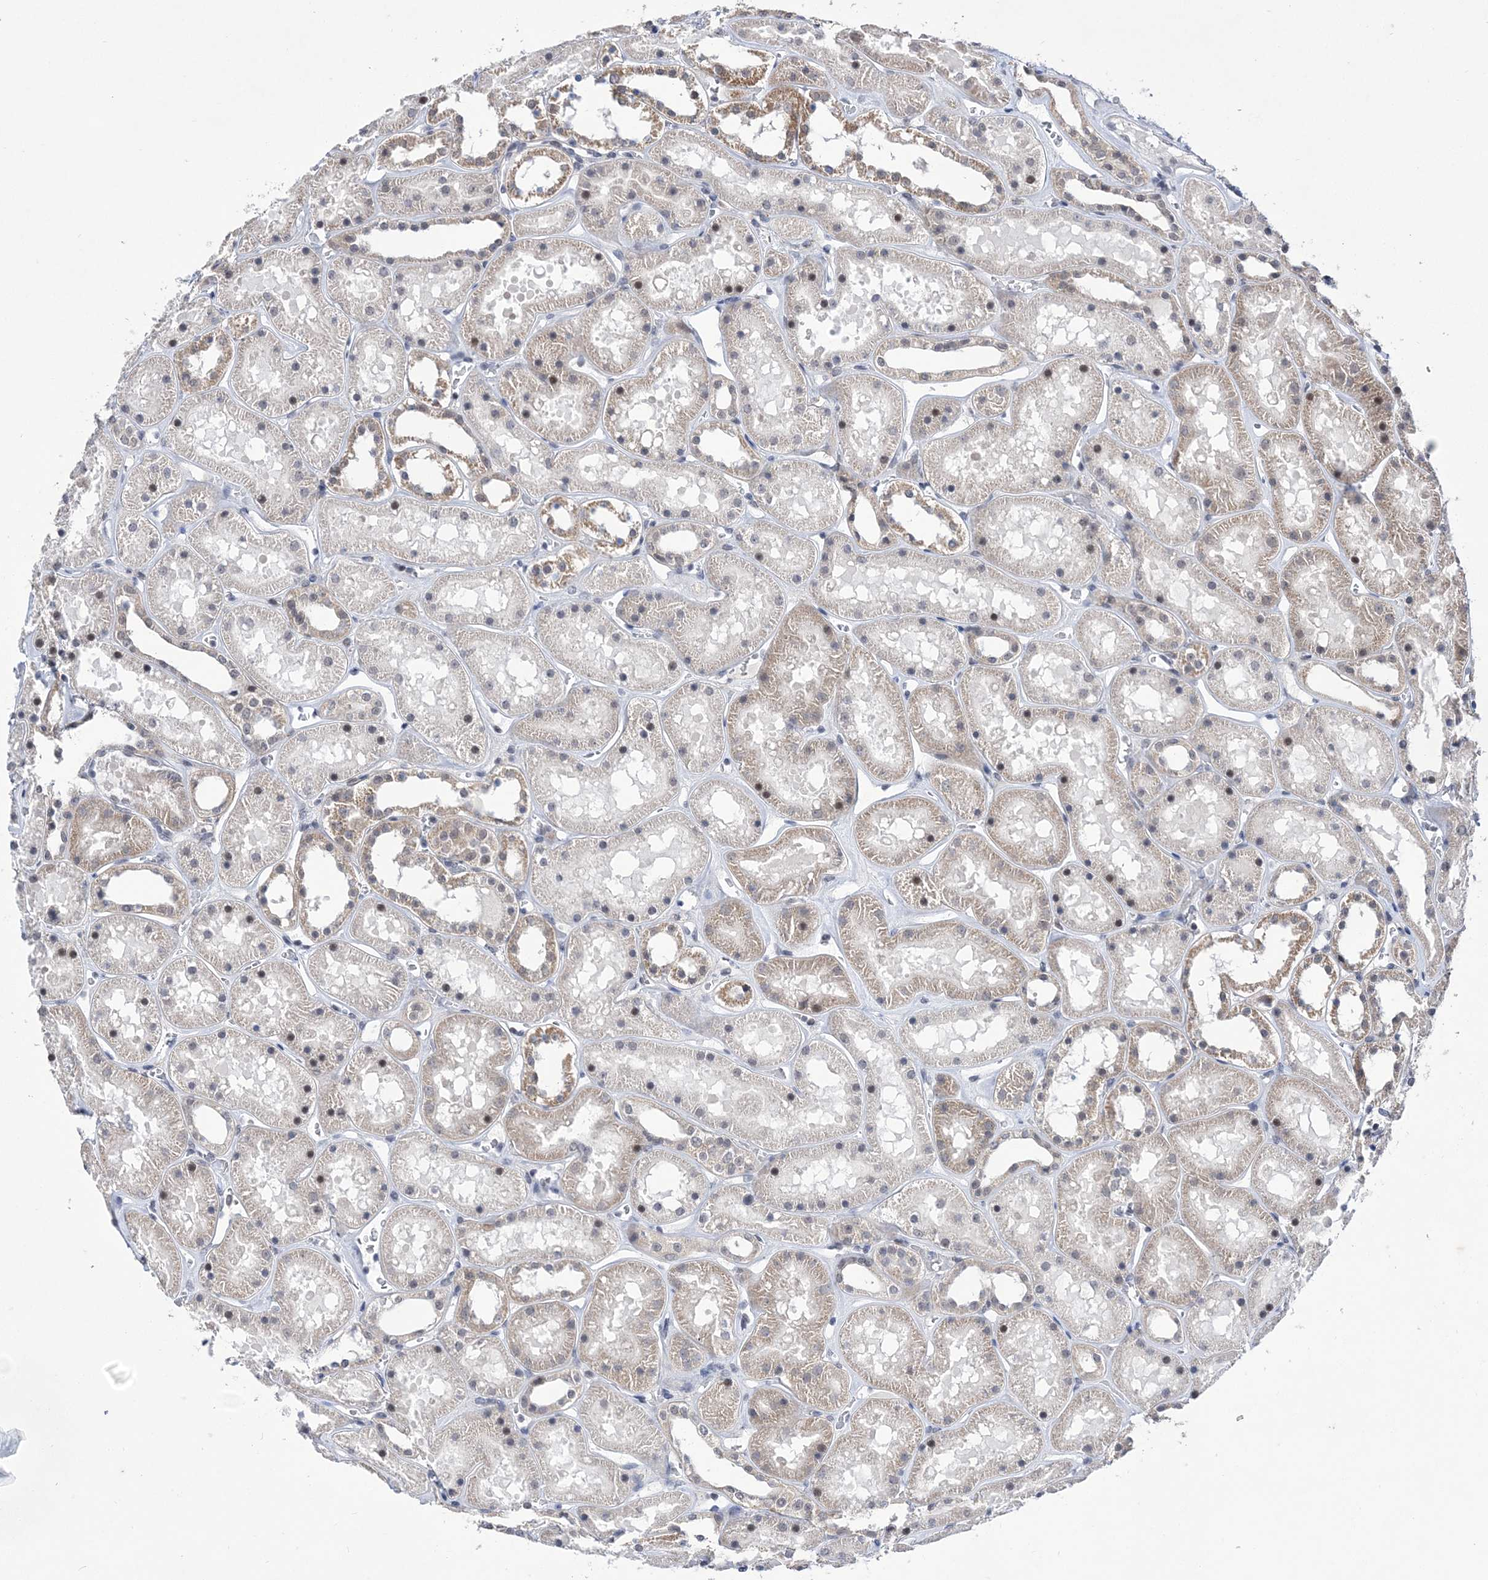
{"staining": {"intensity": "negative", "quantity": "none", "location": "none"}, "tissue": "kidney", "cell_type": "Cells in glomeruli", "image_type": "normal", "snomed": [{"axis": "morphology", "description": "Normal tissue, NOS"}, {"axis": "topography", "description": "Kidney"}], "caption": "Immunohistochemistry of normal kidney reveals no positivity in cells in glomeruli. (DAB immunohistochemistry with hematoxylin counter stain).", "gene": "BOD1L1", "patient": {"sex": "female", "age": 41}}